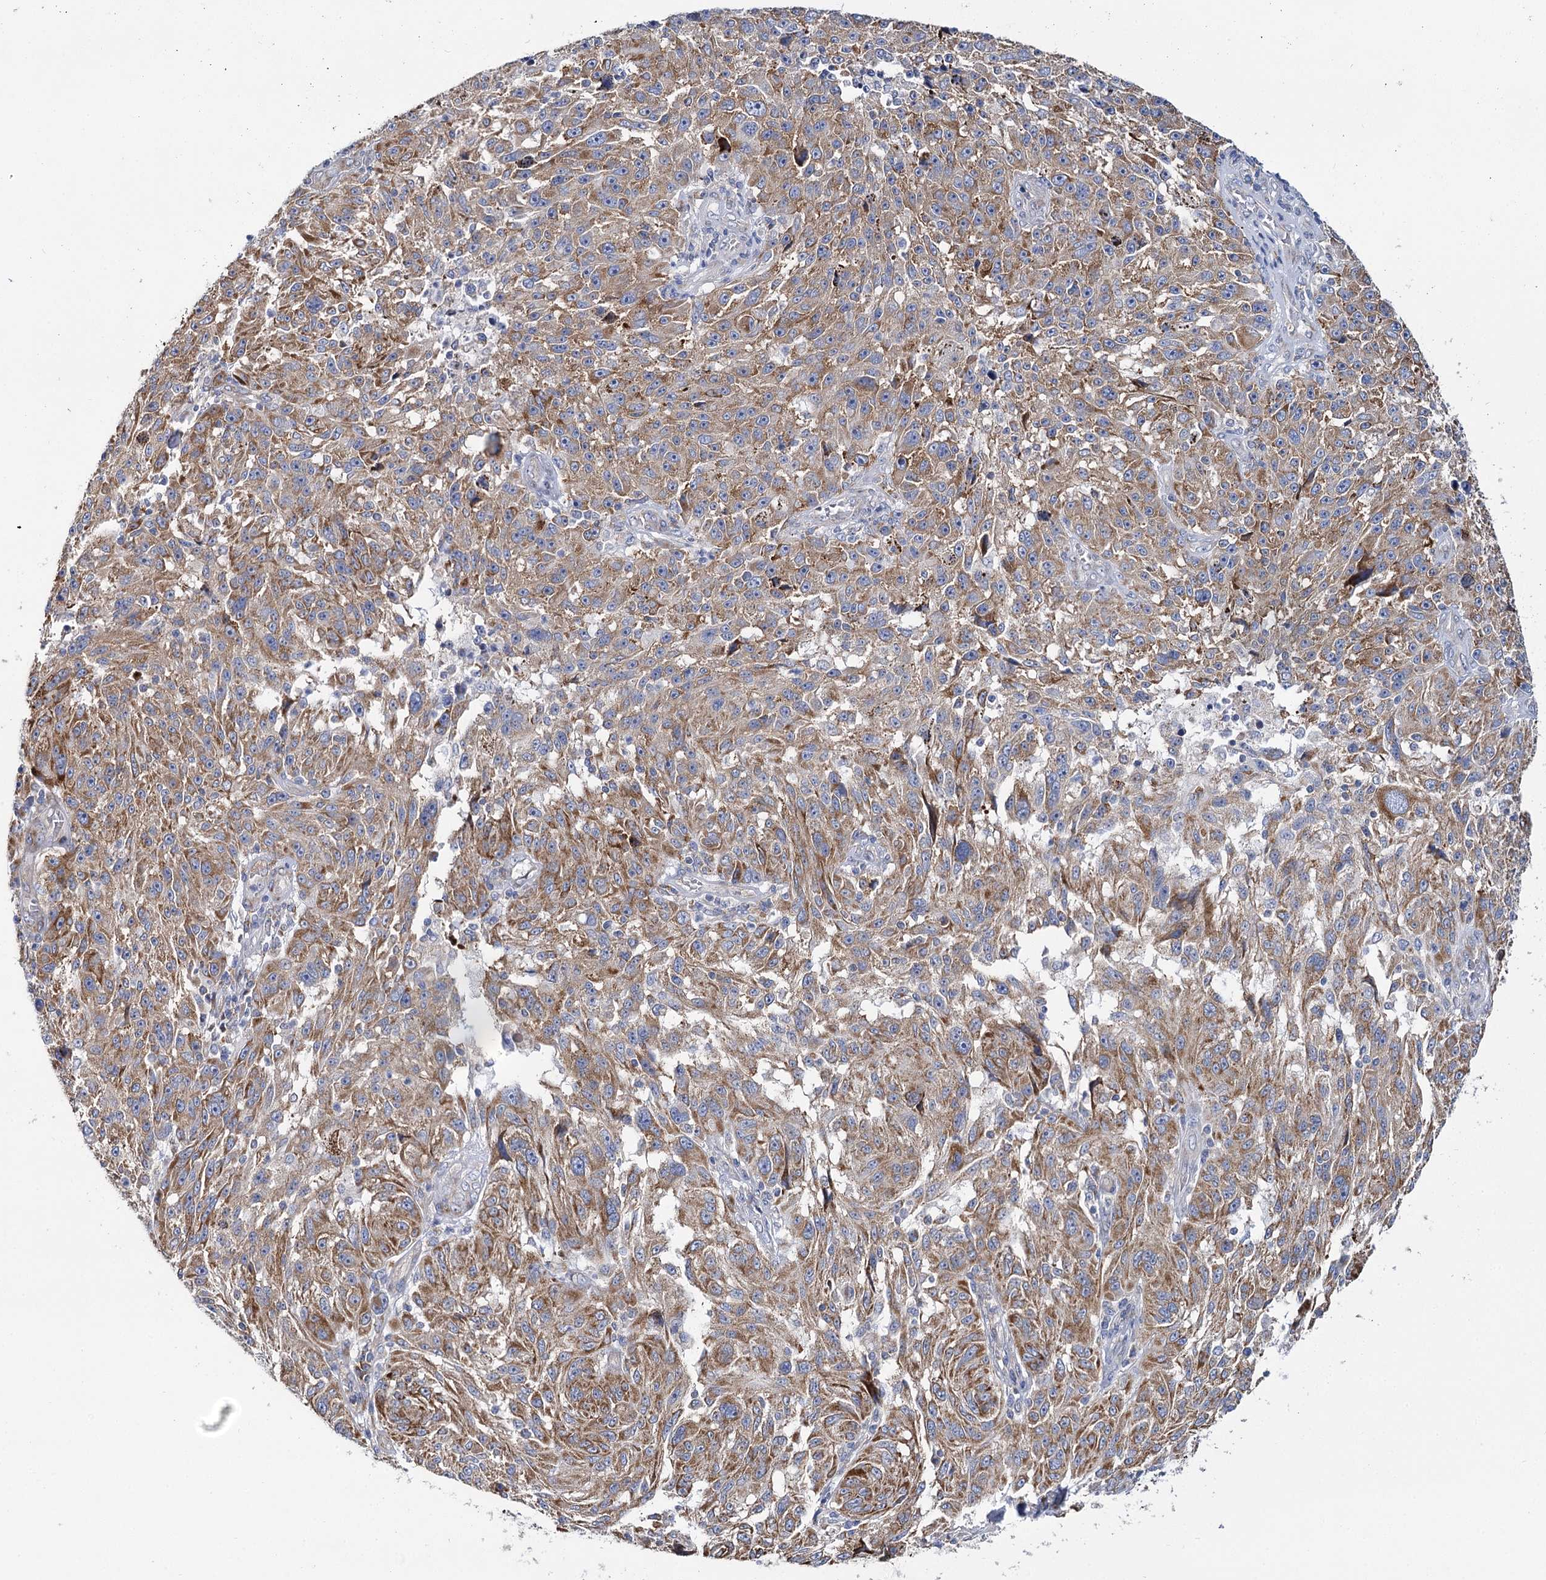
{"staining": {"intensity": "moderate", "quantity": ">75%", "location": "cytoplasmic/membranous"}, "tissue": "melanoma", "cell_type": "Tumor cells", "image_type": "cancer", "snomed": [{"axis": "morphology", "description": "Malignant melanoma, NOS"}, {"axis": "topography", "description": "Skin"}], "caption": "Moderate cytoplasmic/membranous expression for a protein is seen in approximately >75% of tumor cells of malignant melanoma using immunohistochemistry.", "gene": "THUMPD3", "patient": {"sex": "male", "age": 53}}